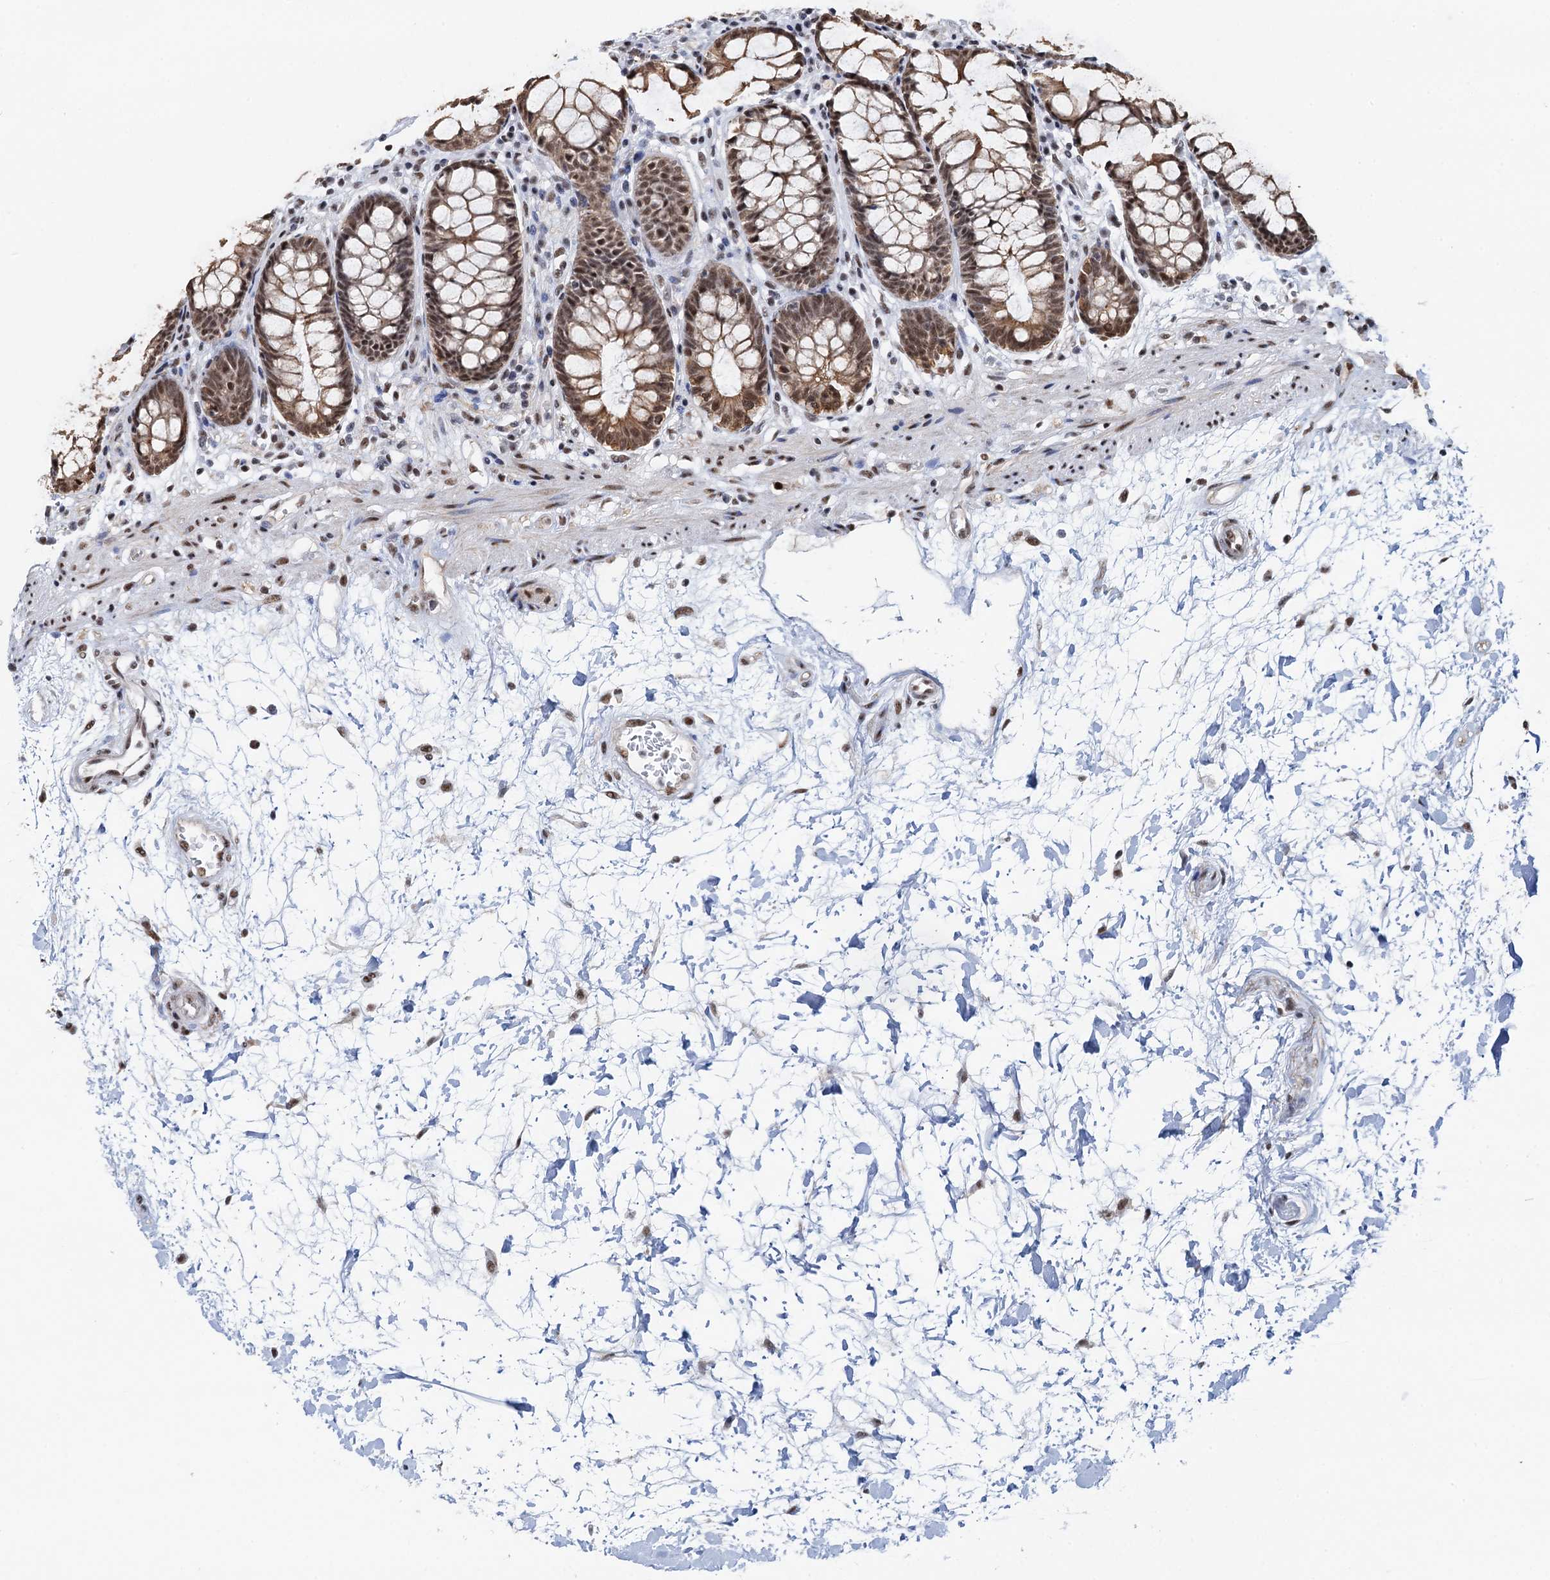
{"staining": {"intensity": "moderate", "quantity": ">75%", "location": "cytoplasmic/membranous,nuclear"}, "tissue": "rectum", "cell_type": "Glandular cells", "image_type": "normal", "snomed": [{"axis": "morphology", "description": "Normal tissue, NOS"}, {"axis": "topography", "description": "Rectum"}], "caption": "A medium amount of moderate cytoplasmic/membranous,nuclear staining is seen in about >75% of glandular cells in benign rectum. (Stains: DAB in brown, nuclei in blue, Microscopy: brightfield microscopy at high magnification).", "gene": "ZNF609", "patient": {"sex": "male", "age": 64}}